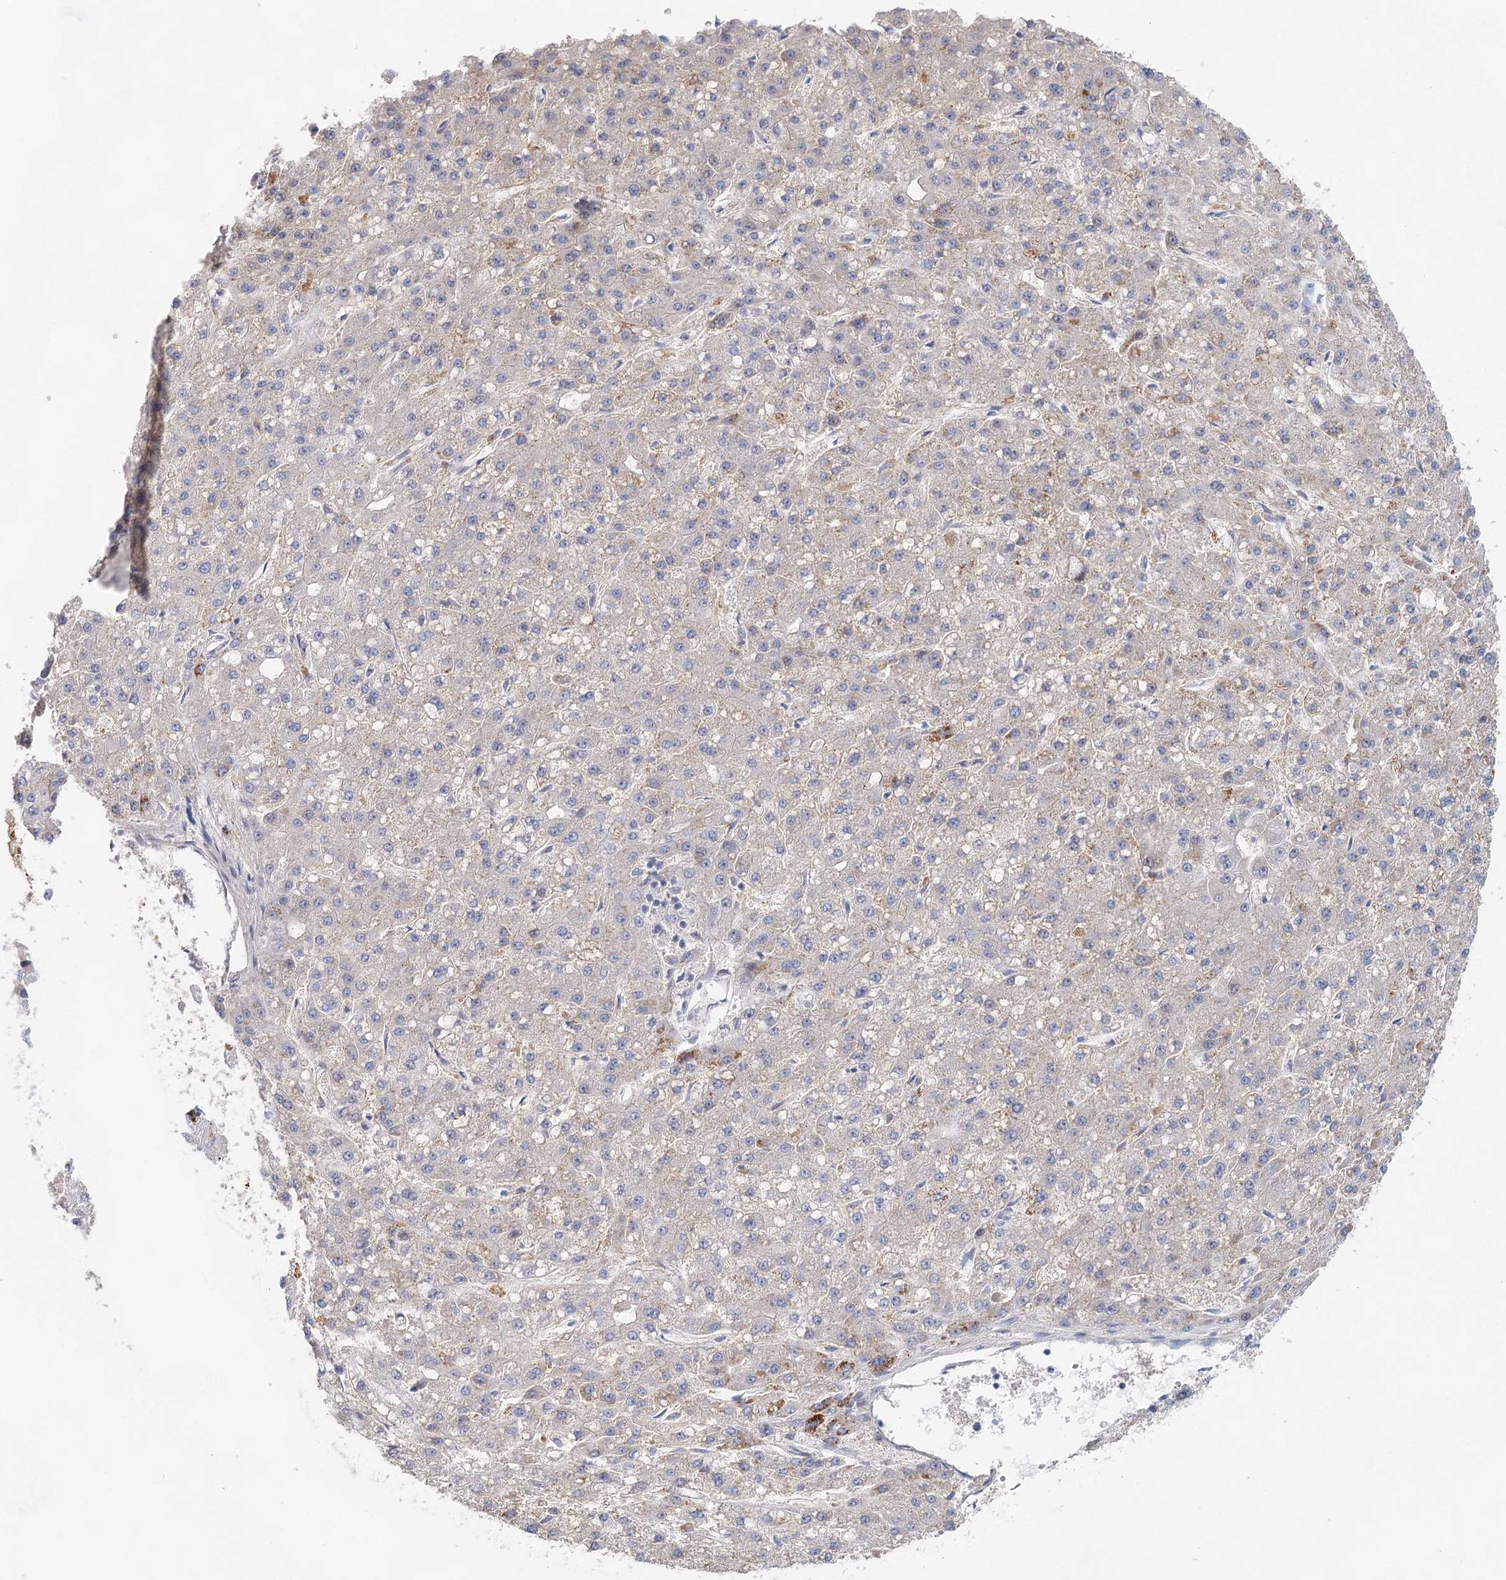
{"staining": {"intensity": "moderate", "quantity": "<25%", "location": "cytoplasmic/membranous"}, "tissue": "liver cancer", "cell_type": "Tumor cells", "image_type": "cancer", "snomed": [{"axis": "morphology", "description": "Carcinoma, Hepatocellular, NOS"}, {"axis": "topography", "description": "Liver"}], "caption": "Protein staining of liver cancer tissue demonstrates moderate cytoplasmic/membranous expression in approximately <25% of tumor cells.", "gene": "SLC19A3", "patient": {"sex": "male", "age": 67}}